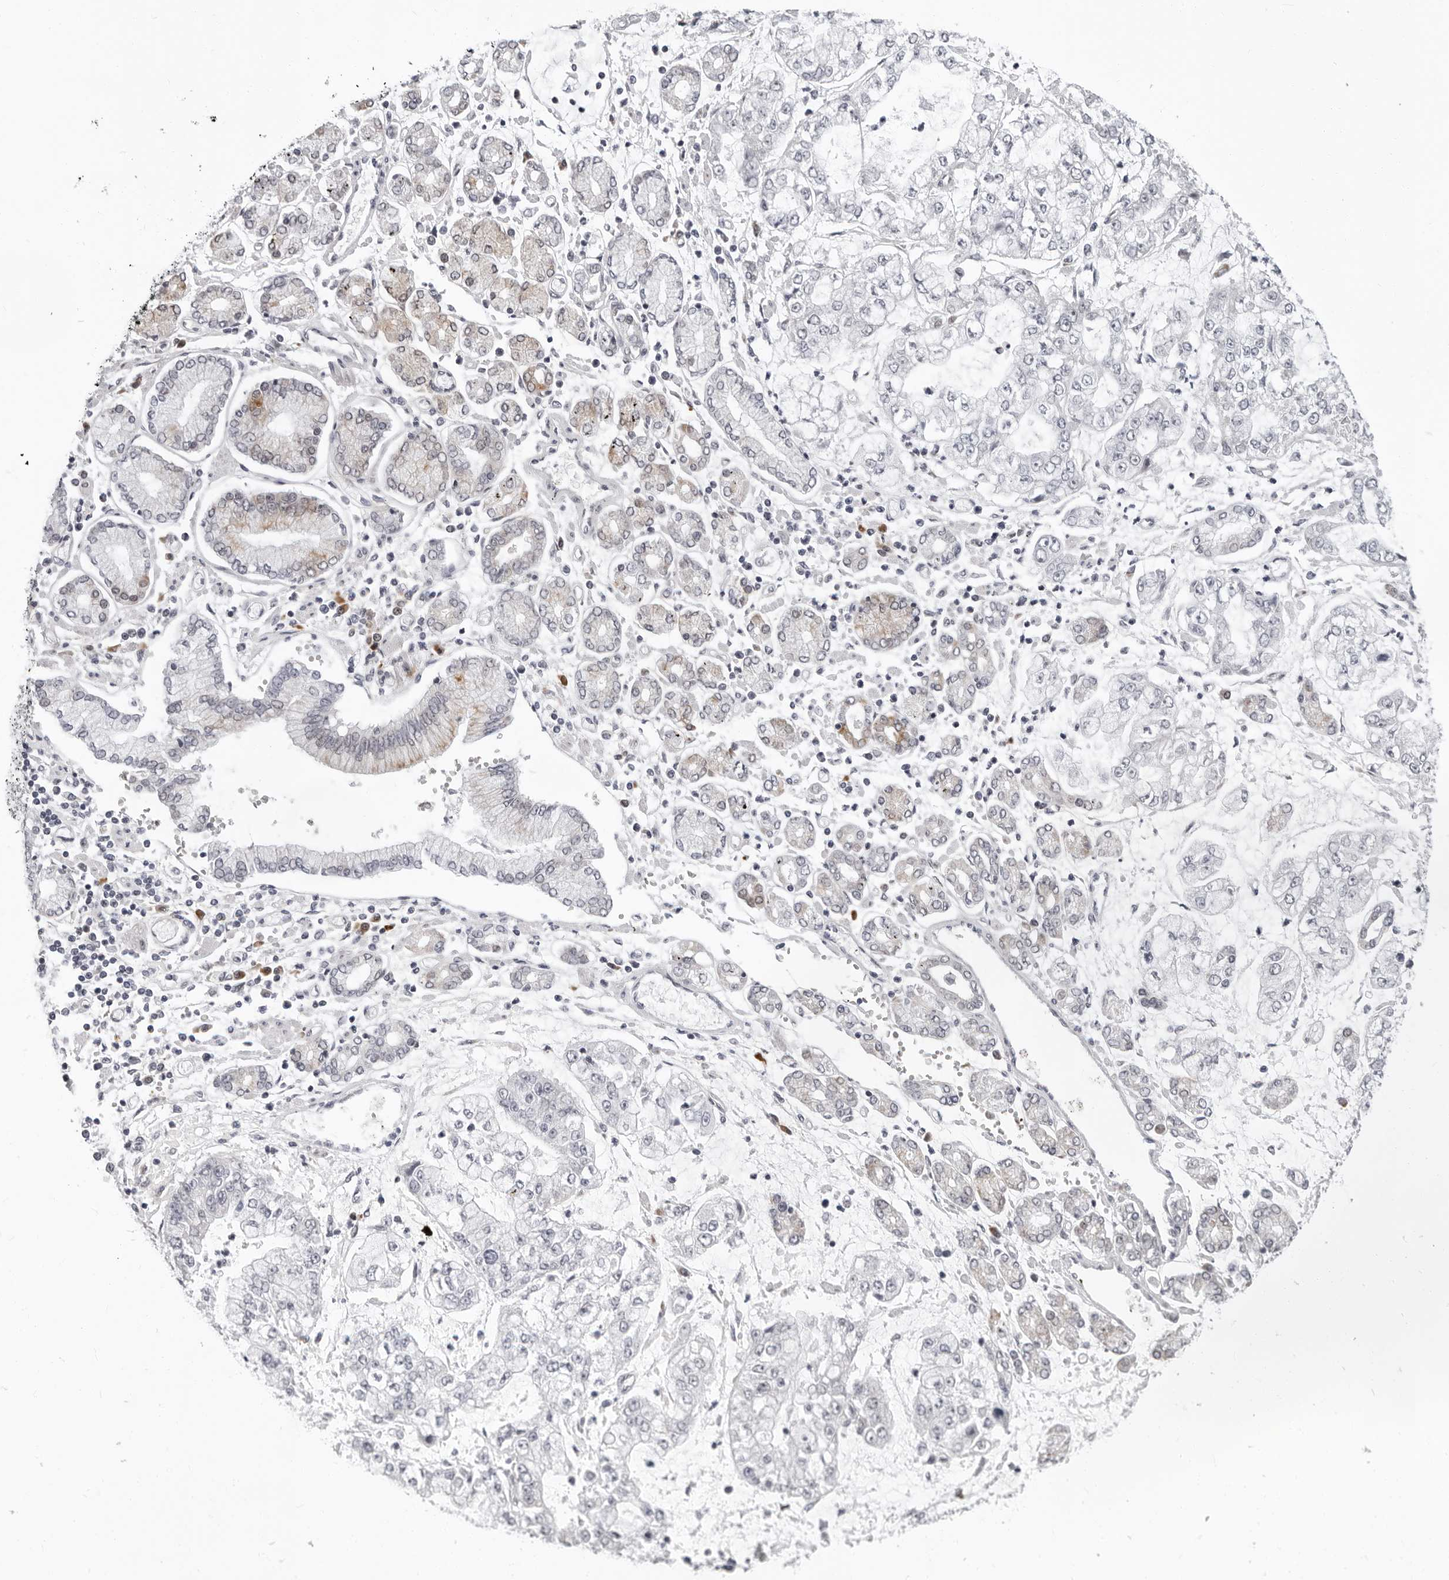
{"staining": {"intensity": "negative", "quantity": "none", "location": "none"}, "tissue": "stomach cancer", "cell_type": "Tumor cells", "image_type": "cancer", "snomed": [{"axis": "morphology", "description": "Adenocarcinoma, NOS"}, {"axis": "topography", "description": "Stomach"}], "caption": "An immunohistochemistry image of stomach cancer (adenocarcinoma) is shown. There is no staining in tumor cells of stomach cancer (adenocarcinoma). (Stains: DAB (3,3'-diaminobenzidine) immunohistochemistry (IHC) with hematoxylin counter stain, Microscopy: brightfield microscopy at high magnification).", "gene": "PIP4K2C", "patient": {"sex": "male", "age": 76}}